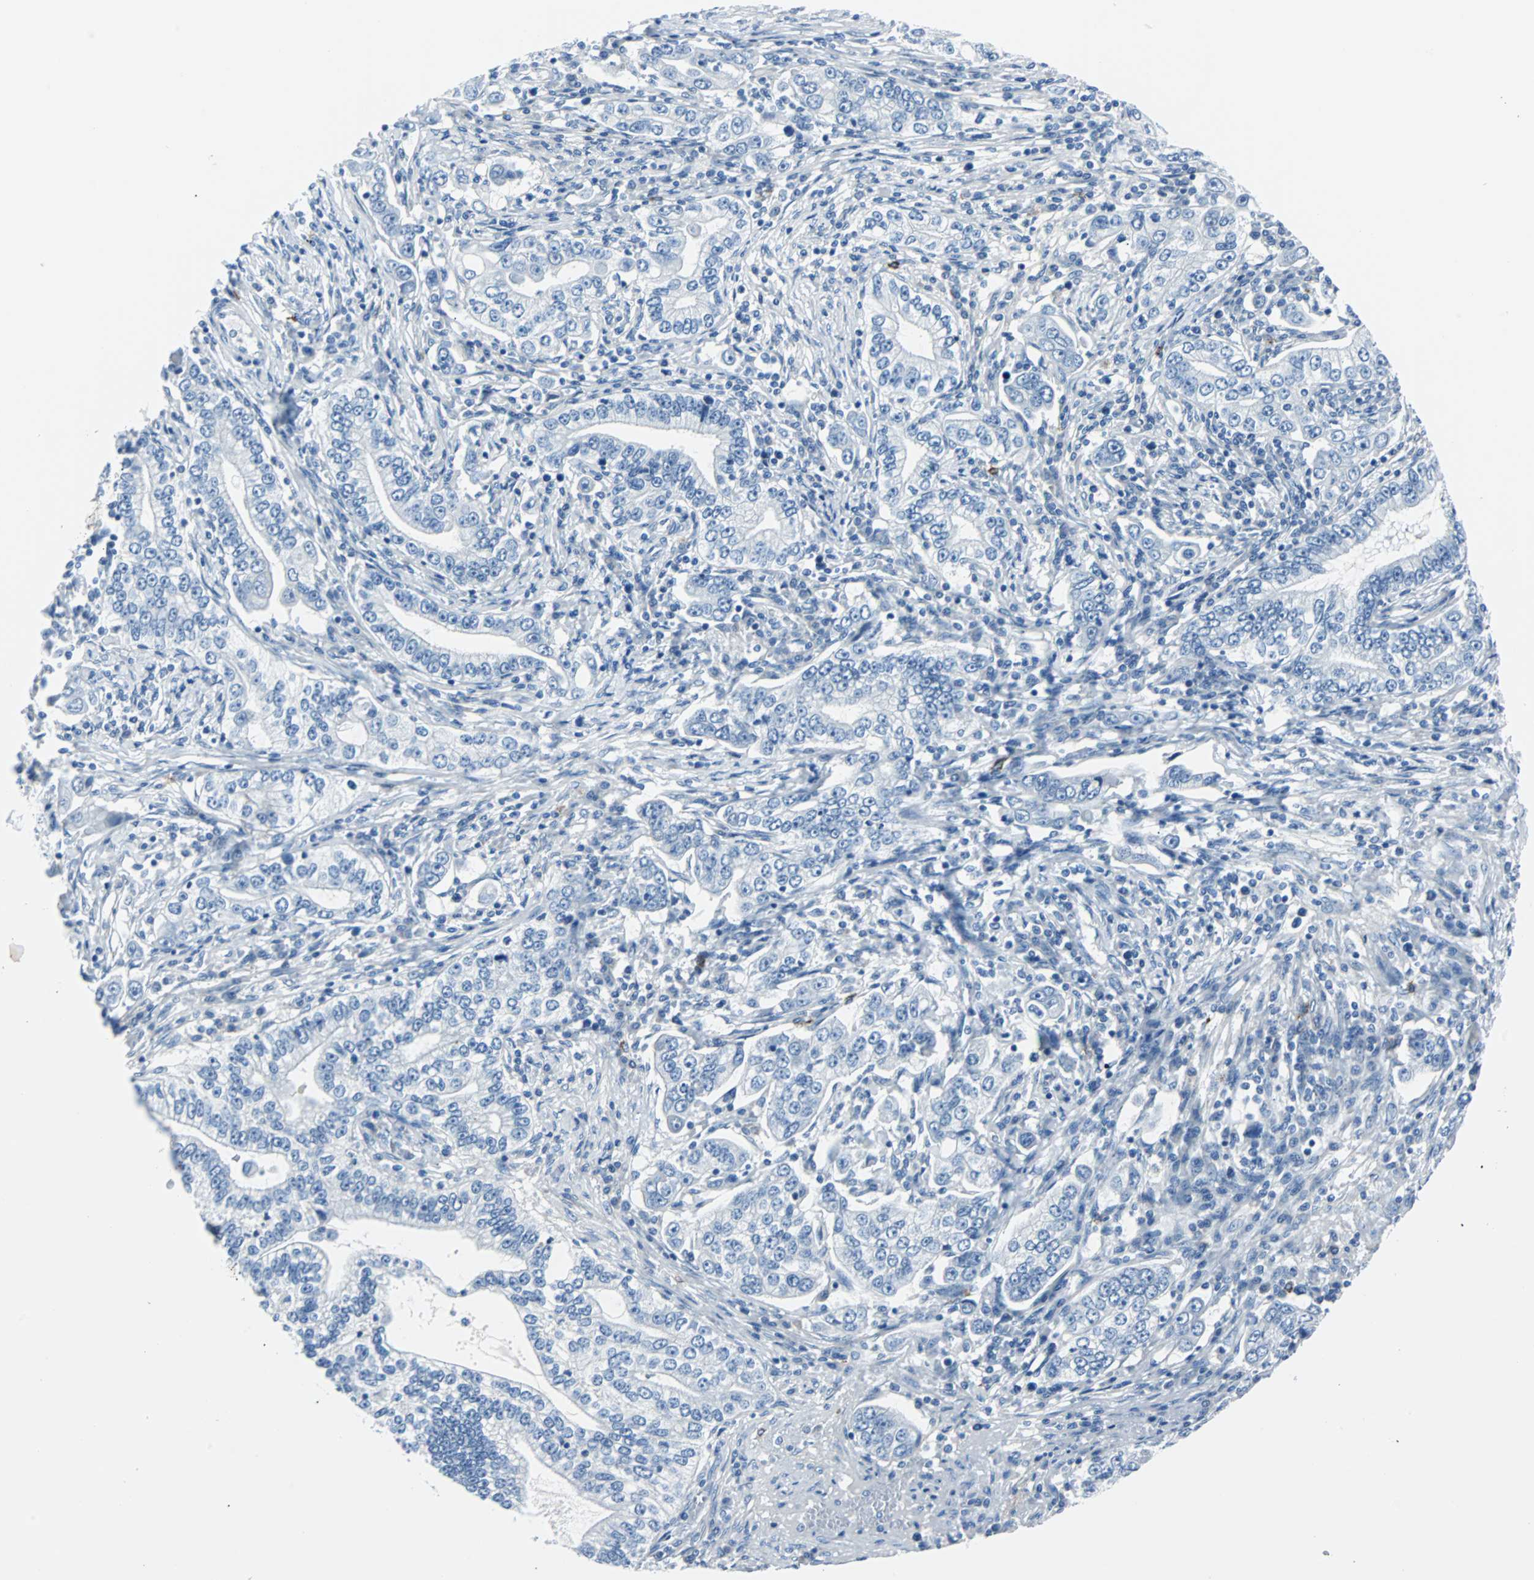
{"staining": {"intensity": "negative", "quantity": "none", "location": "none"}, "tissue": "stomach cancer", "cell_type": "Tumor cells", "image_type": "cancer", "snomed": [{"axis": "morphology", "description": "Adenocarcinoma, NOS"}, {"axis": "topography", "description": "Stomach, lower"}], "caption": "Human adenocarcinoma (stomach) stained for a protein using immunohistochemistry reveals no staining in tumor cells.", "gene": "RASA1", "patient": {"sex": "female", "age": 72}}